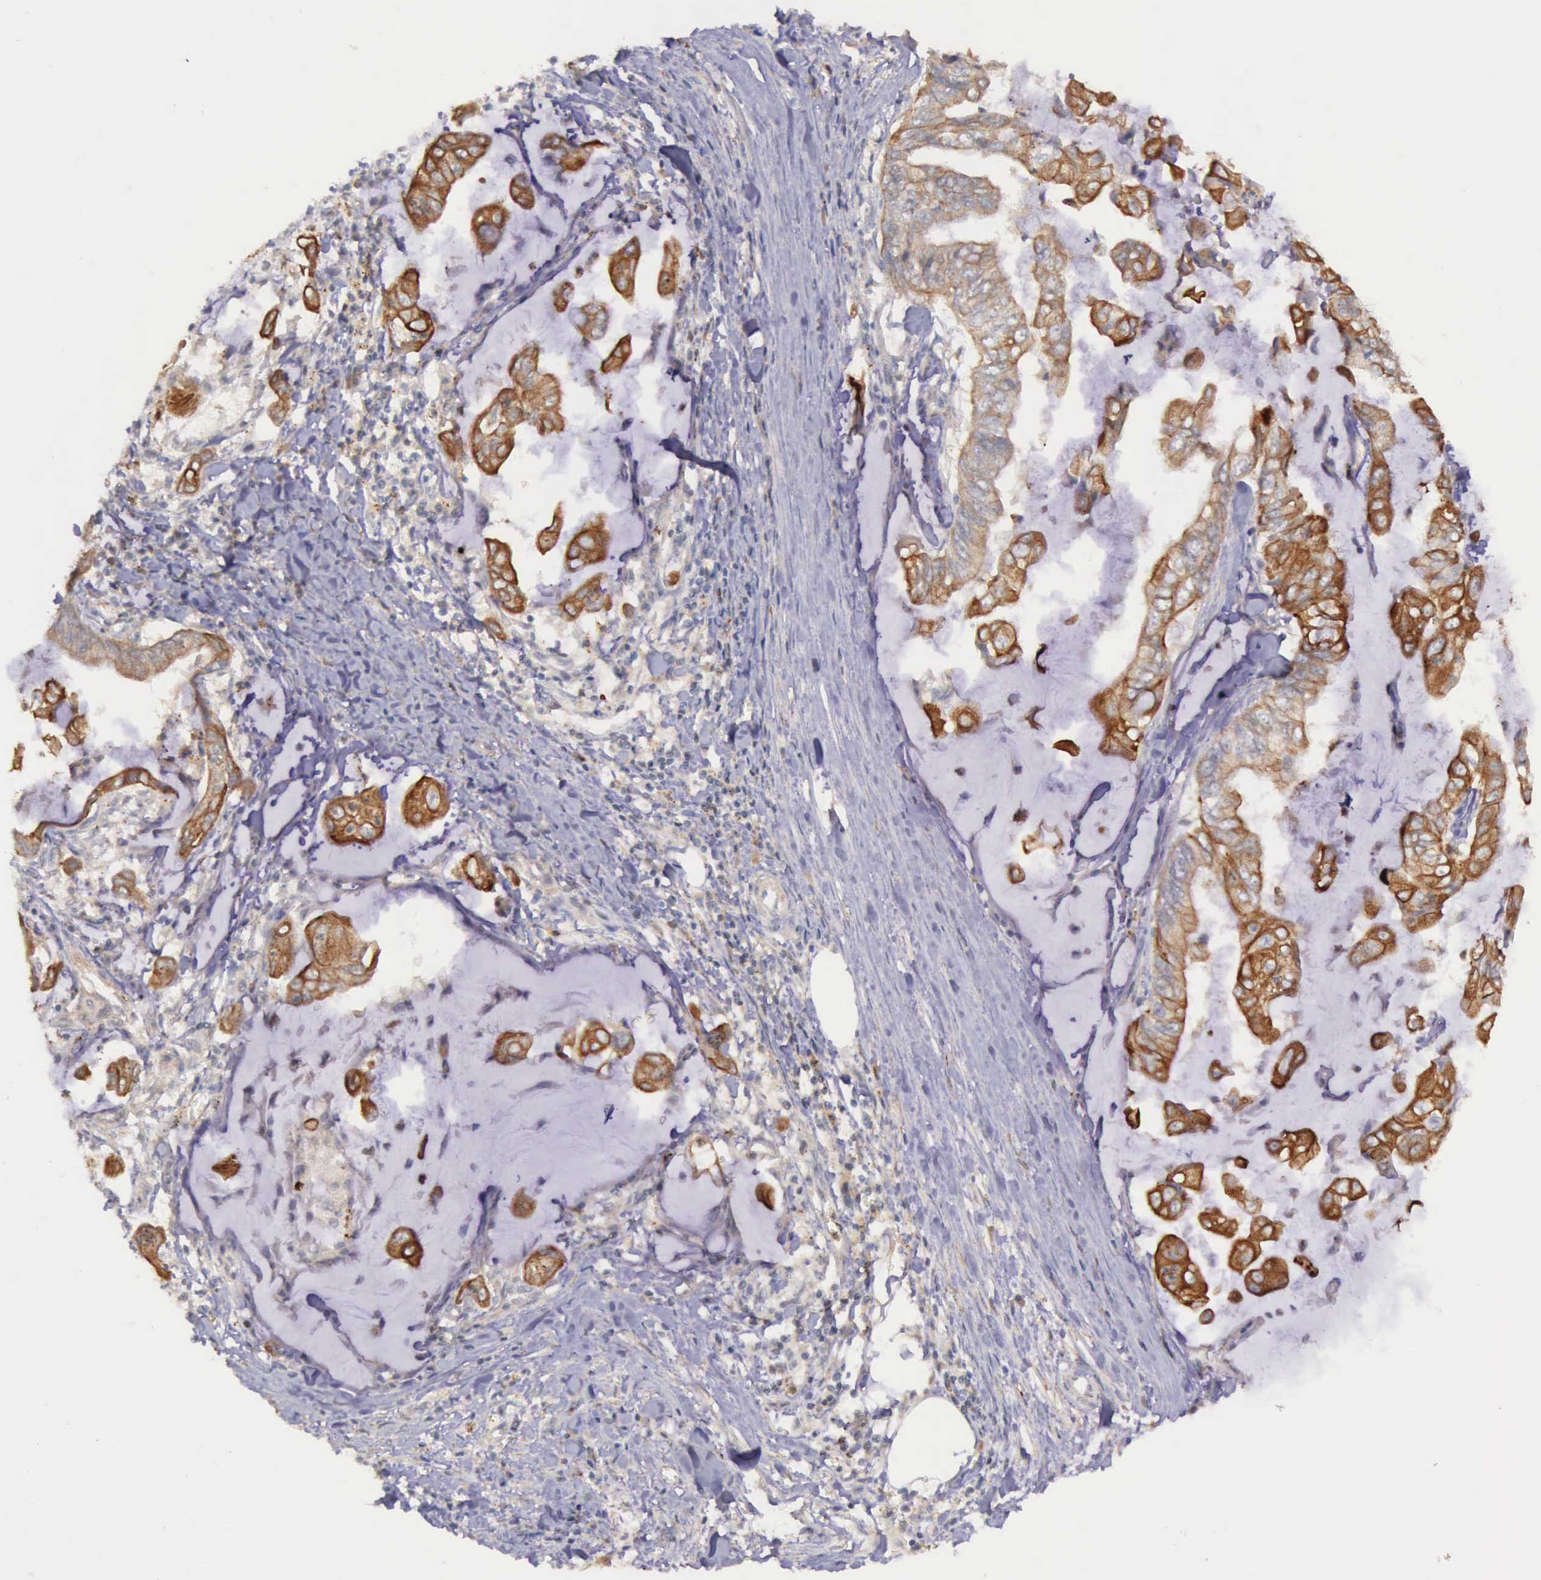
{"staining": {"intensity": "strong", "quantity": ">75%", "location": "cytoplasmic/membranous"}, "tissue": "stomach cancer", "cell_type": "Tumor cells", "image_type": "cancer", "snomed": [{"axis": "morphology", "description": "Adenocarcinoma, NOS"}, {"axis": "topography", "description": "Stomach, upper"}], "caption": "Stomach cancer stained with a brown dye demonstrates strong cytoplasmic/membranous positive positivity in about >75% of tumor cells.", "gene": "PRICKLE3", "patient": {"sex": "male", "age": 80}}